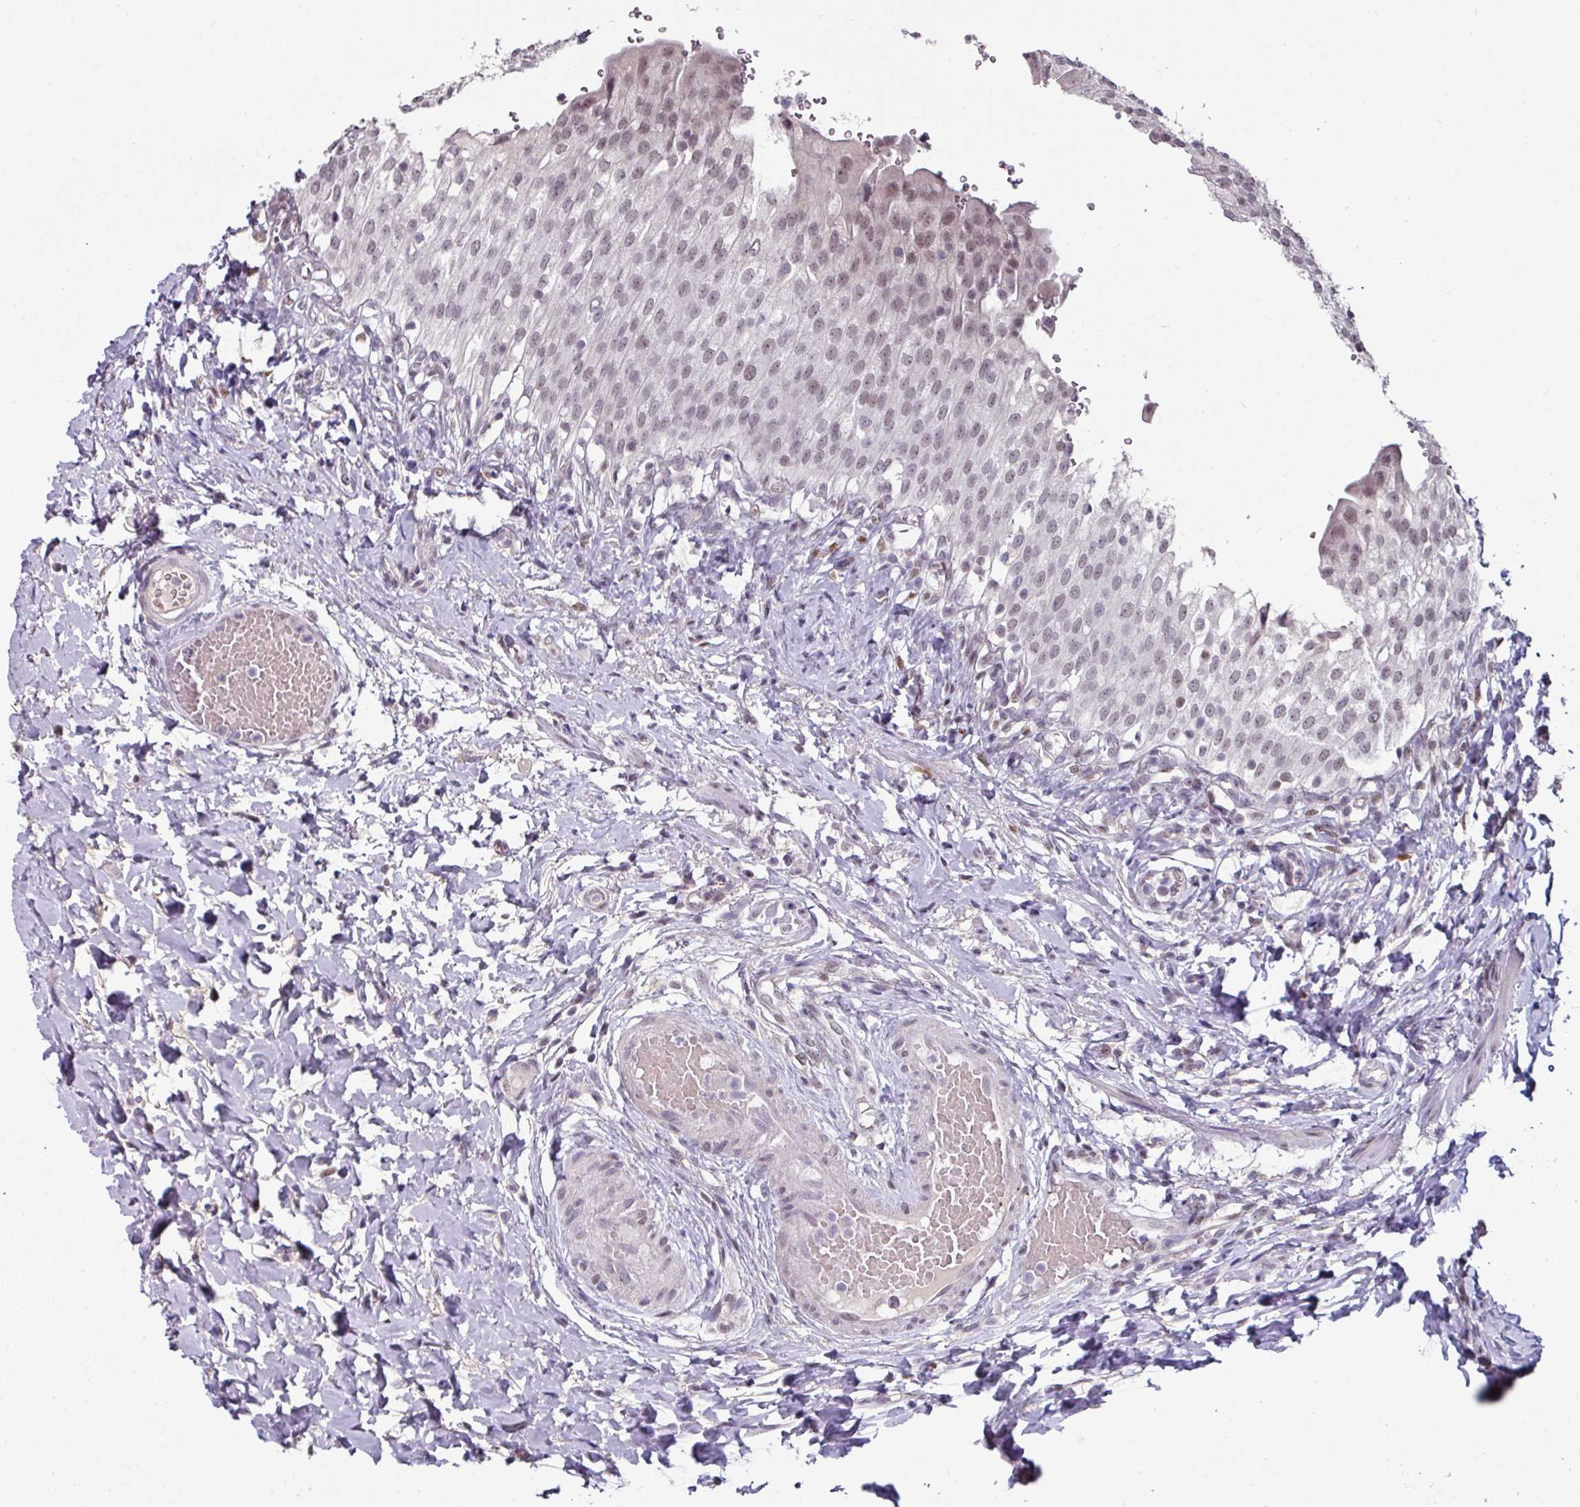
{"staining": {"intensity": "moderate", "quantity": ">75%", "location": "nuclear"}, "tissue": "urinary bladder", "cell_type": "Urothelial cells", "image_type": "normal", "snomed": [{"axis": "morphology", "description": "Normal tissue, NOS"}, {"axis": "morphology", "description": "Inflammation, NOS"}, {"axis": "topography", "description": "Urinary bladder"}], "caption": "This photomicrograph demonstrates normal urinary bladder stained with IHC to label a protein in brown. The nuclear of urothelial cells show moderate positivity for the protein. Nuclei are counter-stained blue.", "gene": "ELK1", "patient": {"sex": "male", "age": 64}}